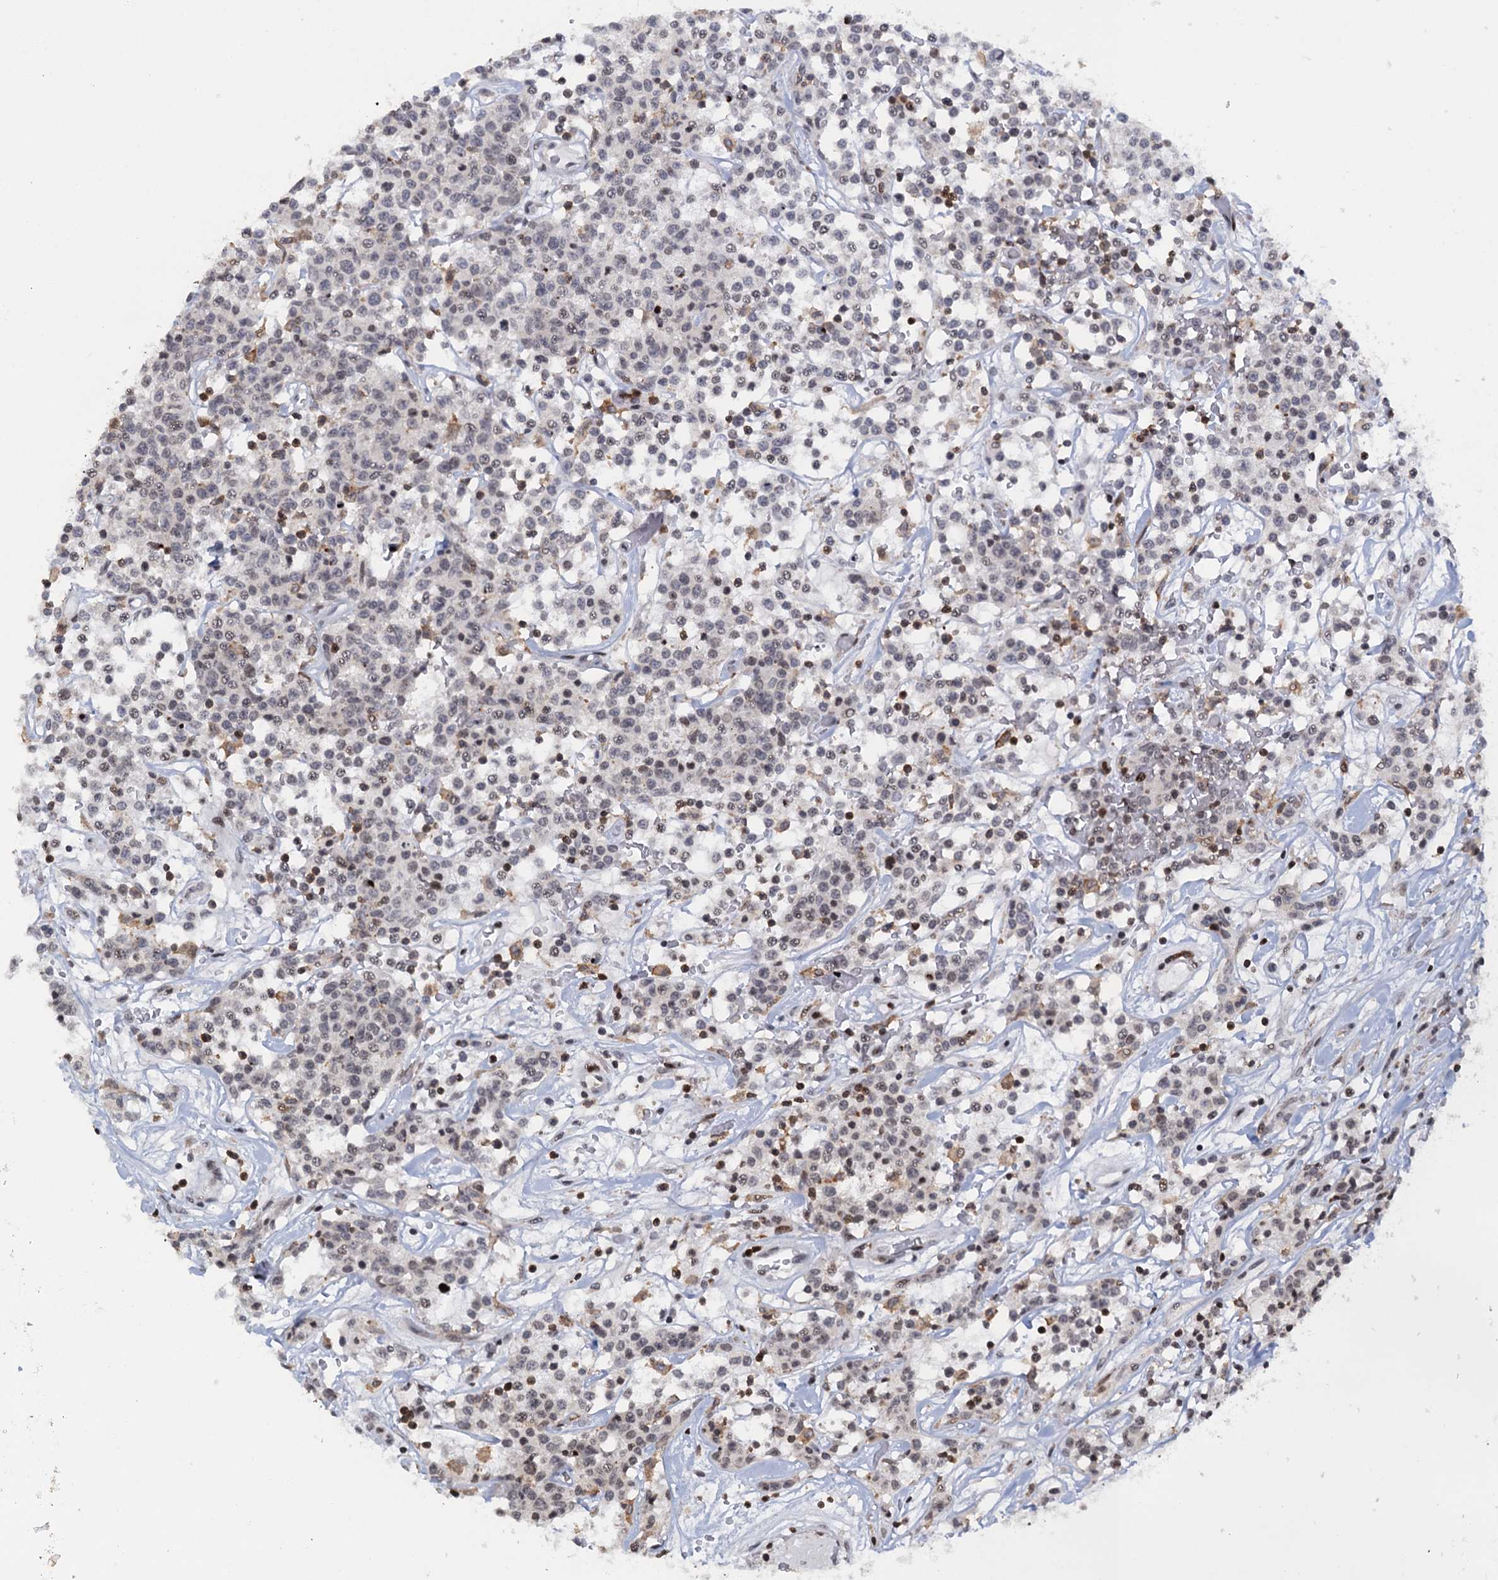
{"staining": {"intensity": "negative", "quantity": "none", "location": "none"}, "tissue": "lymphoma", "cell_type": "Tumor cells", "image_type": "cancer", "snomed": [{"axis": "morphology", "description": "Malignant lymphoma, non-Hodgkin's type, Low grade"}, {"axis": "topography", "description": "Small intestine"}], "caption": "Immunohistochemical staining of human lymphoma displays no significant staining in tumor cells. Nuclei are stained in blue.", "gene": "FYB1", "patient": {"sex": "female", "age": 59}}